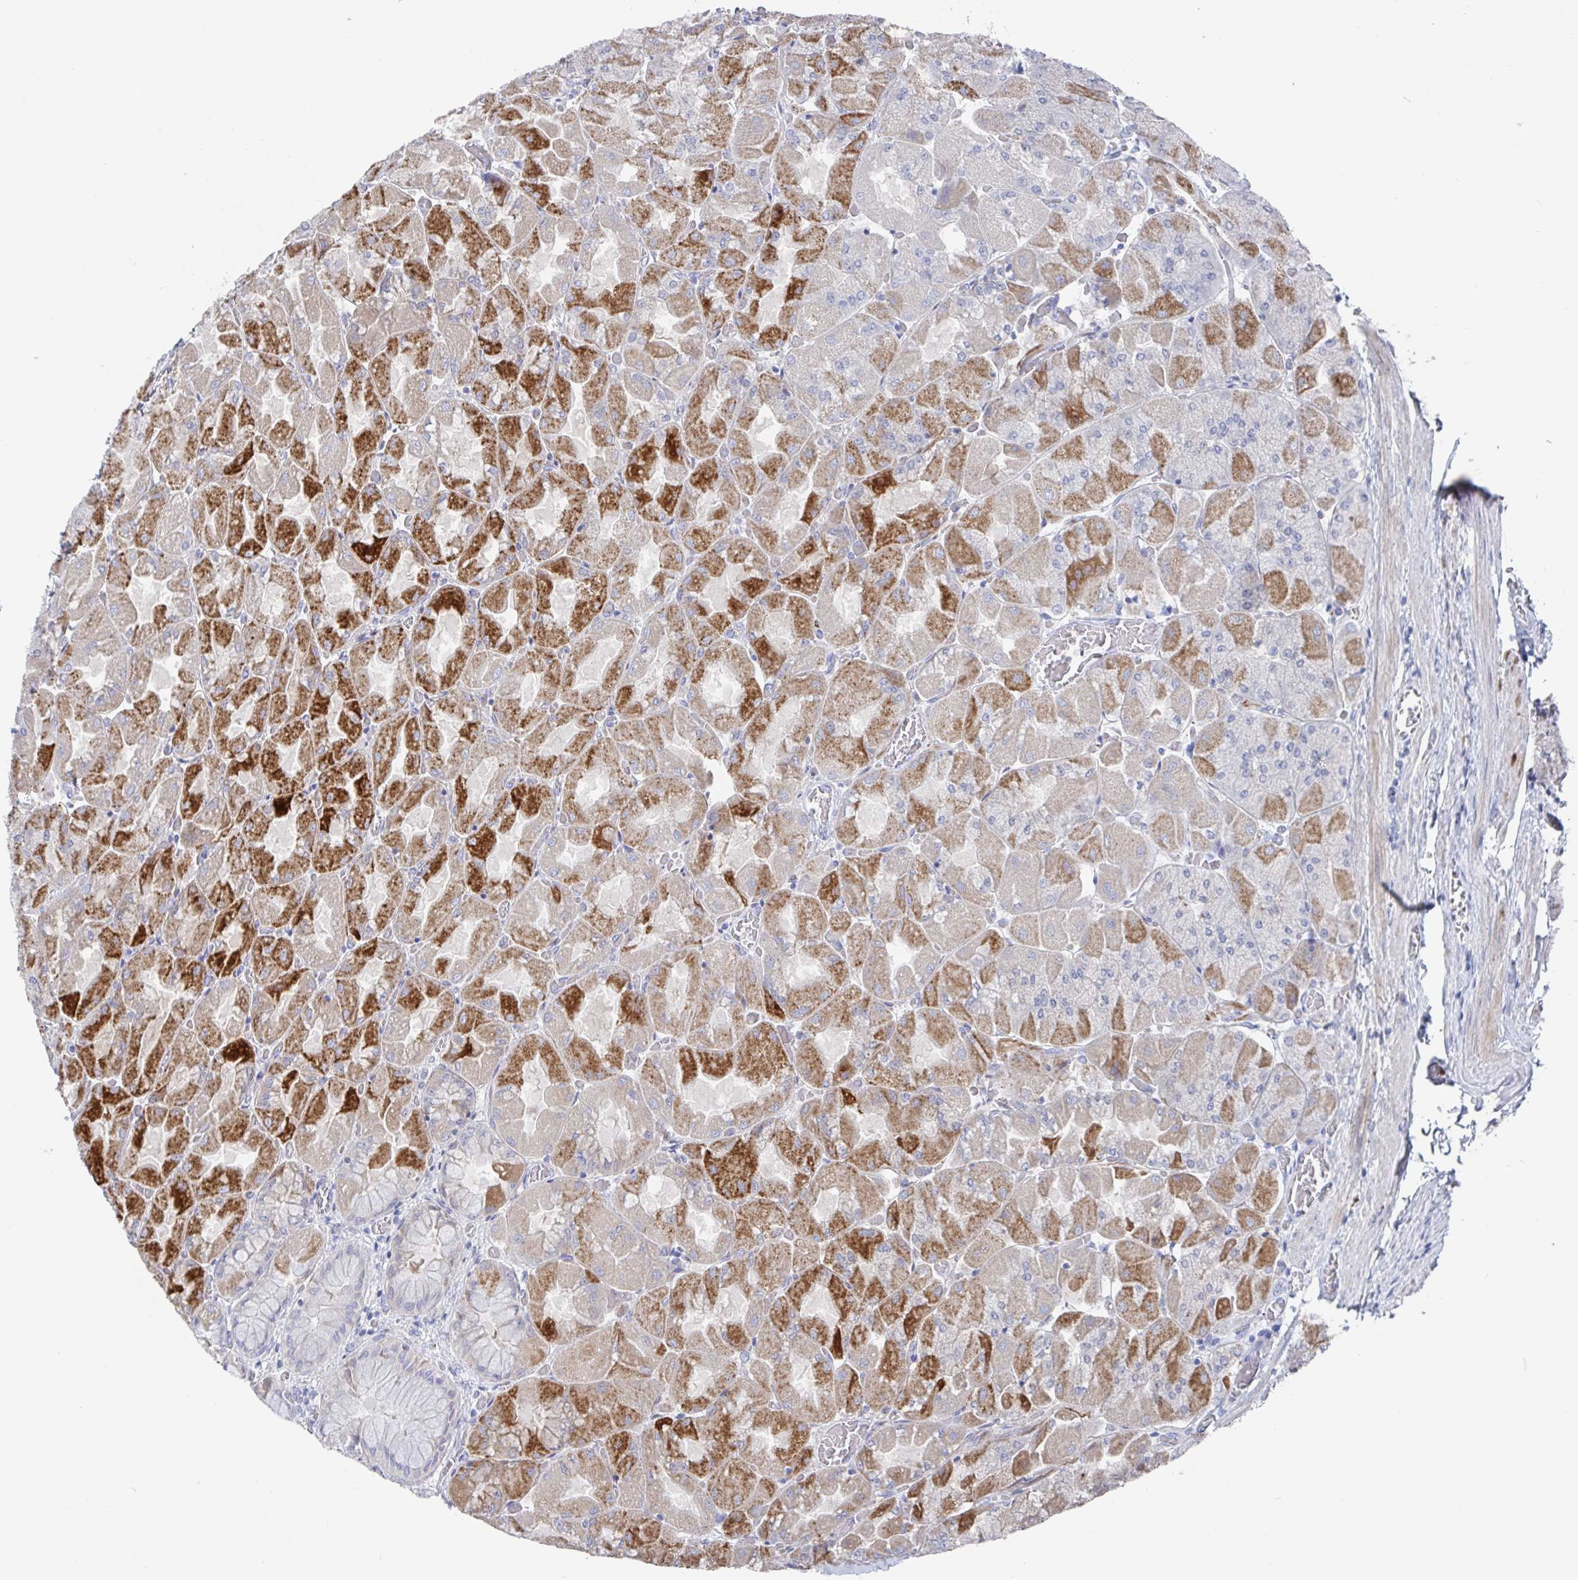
{"staining": {"intensity": "strong", "quantity": "25%-75%", "location": "cytoplasmic/membranous"}, "tissue": "stomach", "cell_type": "Glandular cells", "image_type": "normal", "snomed": [{"axis": "morphology", "description": "Normal tissue, NOS"}, {"axis": "topography", "description": "Stomach"}], "caption": "Benign stomach was stained to show a protein in brown. There is high levels of strong cytoplasmic/membranous staining in approximately 25%-75% of glandular cells. (DAB (3,3'-diaminobenzidine) IHC, brown staining for protein, blue staining for nuclei).", "gene": "GPR148", "patient": {"sex": "female", "age": 61}}